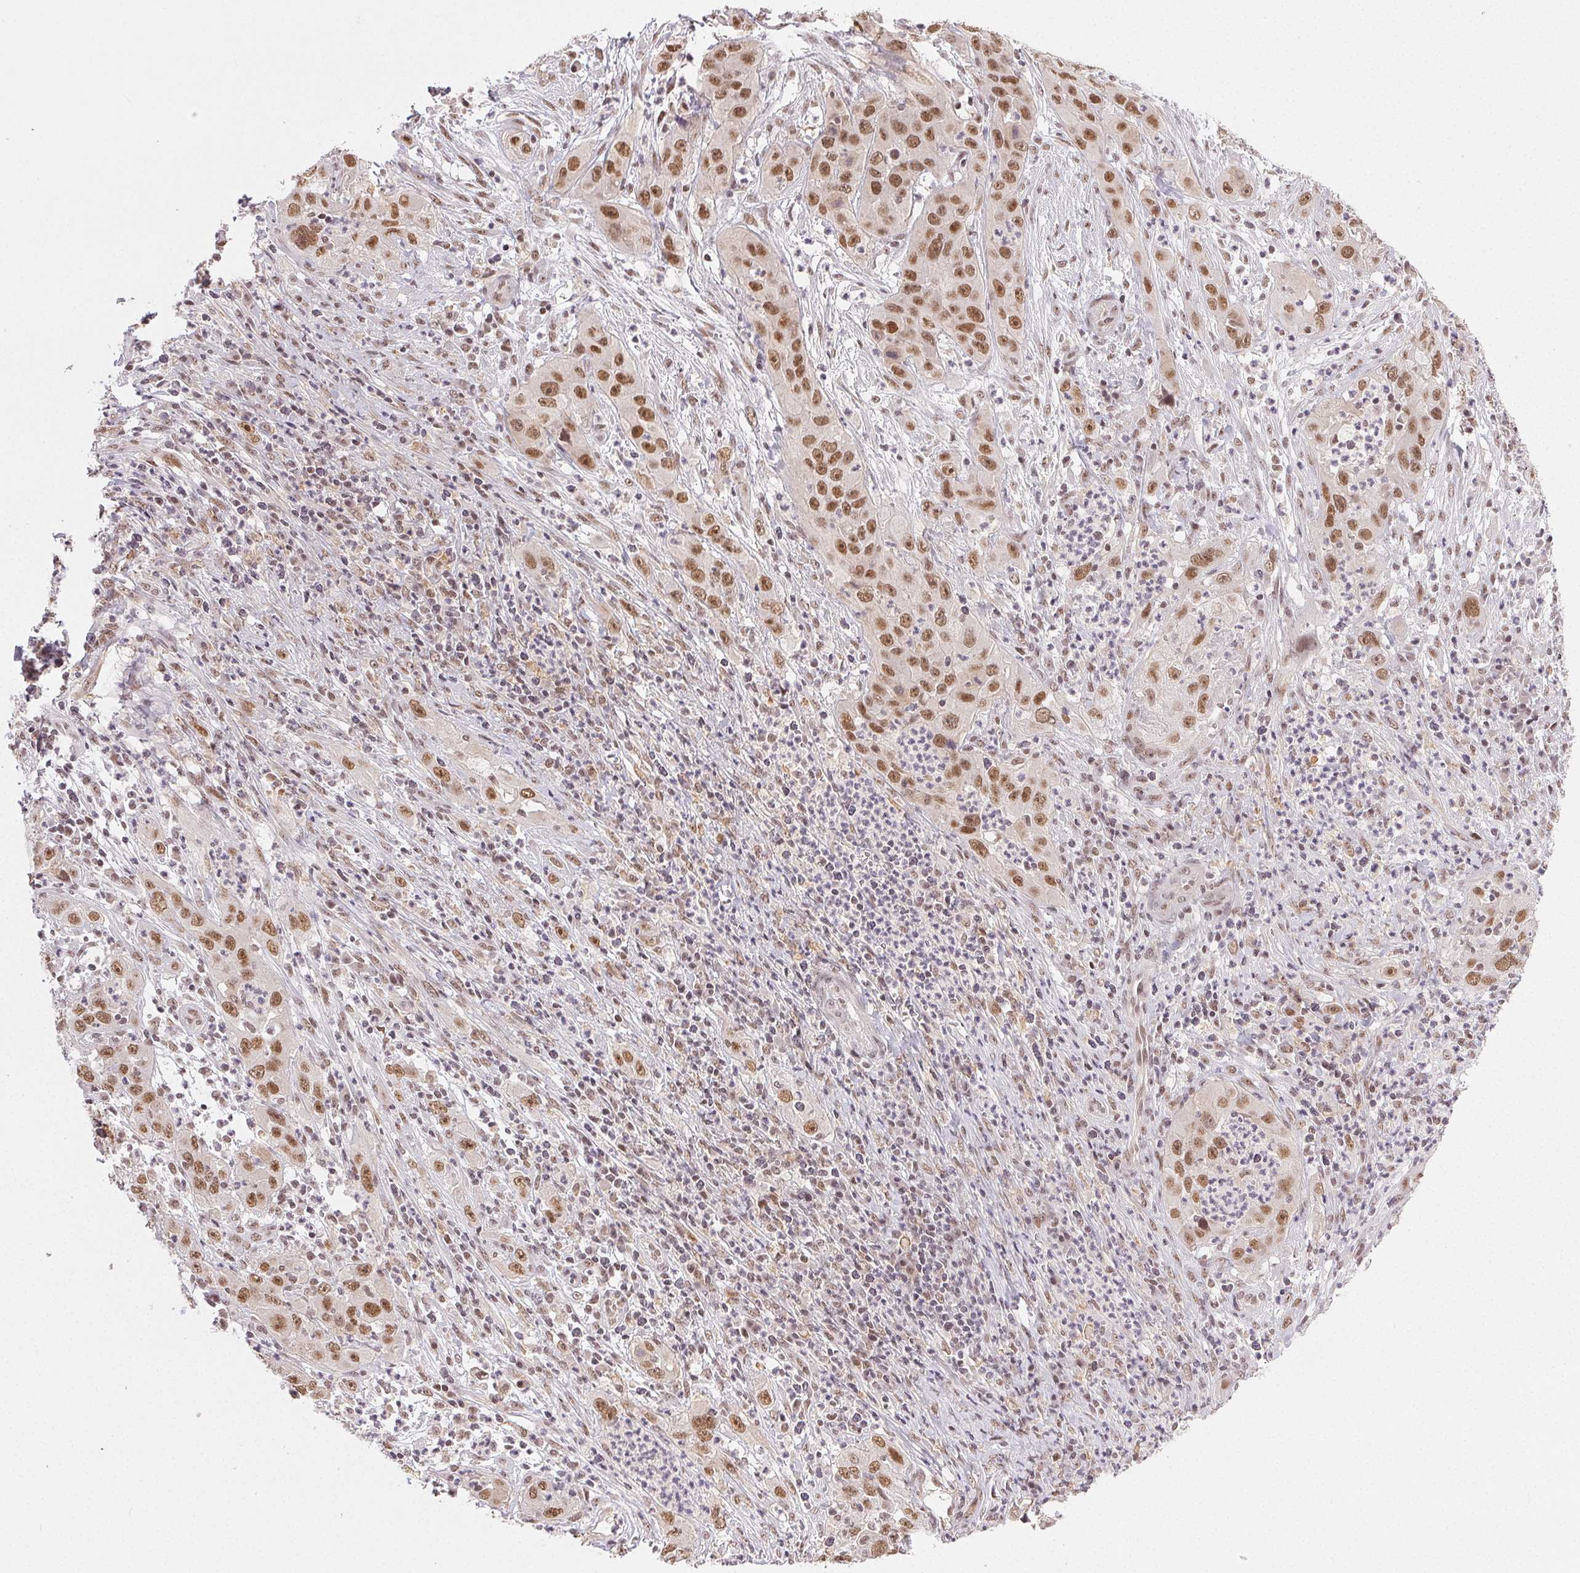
{"staining": {"intensity": "moderate", "quantity": ">75%", "location": "nuclear"}, "tissue": "cervical cancer", "cell_type": "Tumor cells", "image_type": "cancer", "snomed": [{"axis": "morphology", "description": "Squamous cell carcinoma, NOS"}, {"axis": "topography", "description": "Cervix"}], "caption": "Immunohistochemical staining of human cervical cancer demonstrates moderate nuclear protein expression in approximately >75% of tumor cells.", "gene": "PRPF18", "patient": {"sex": "female", "age": 32}}